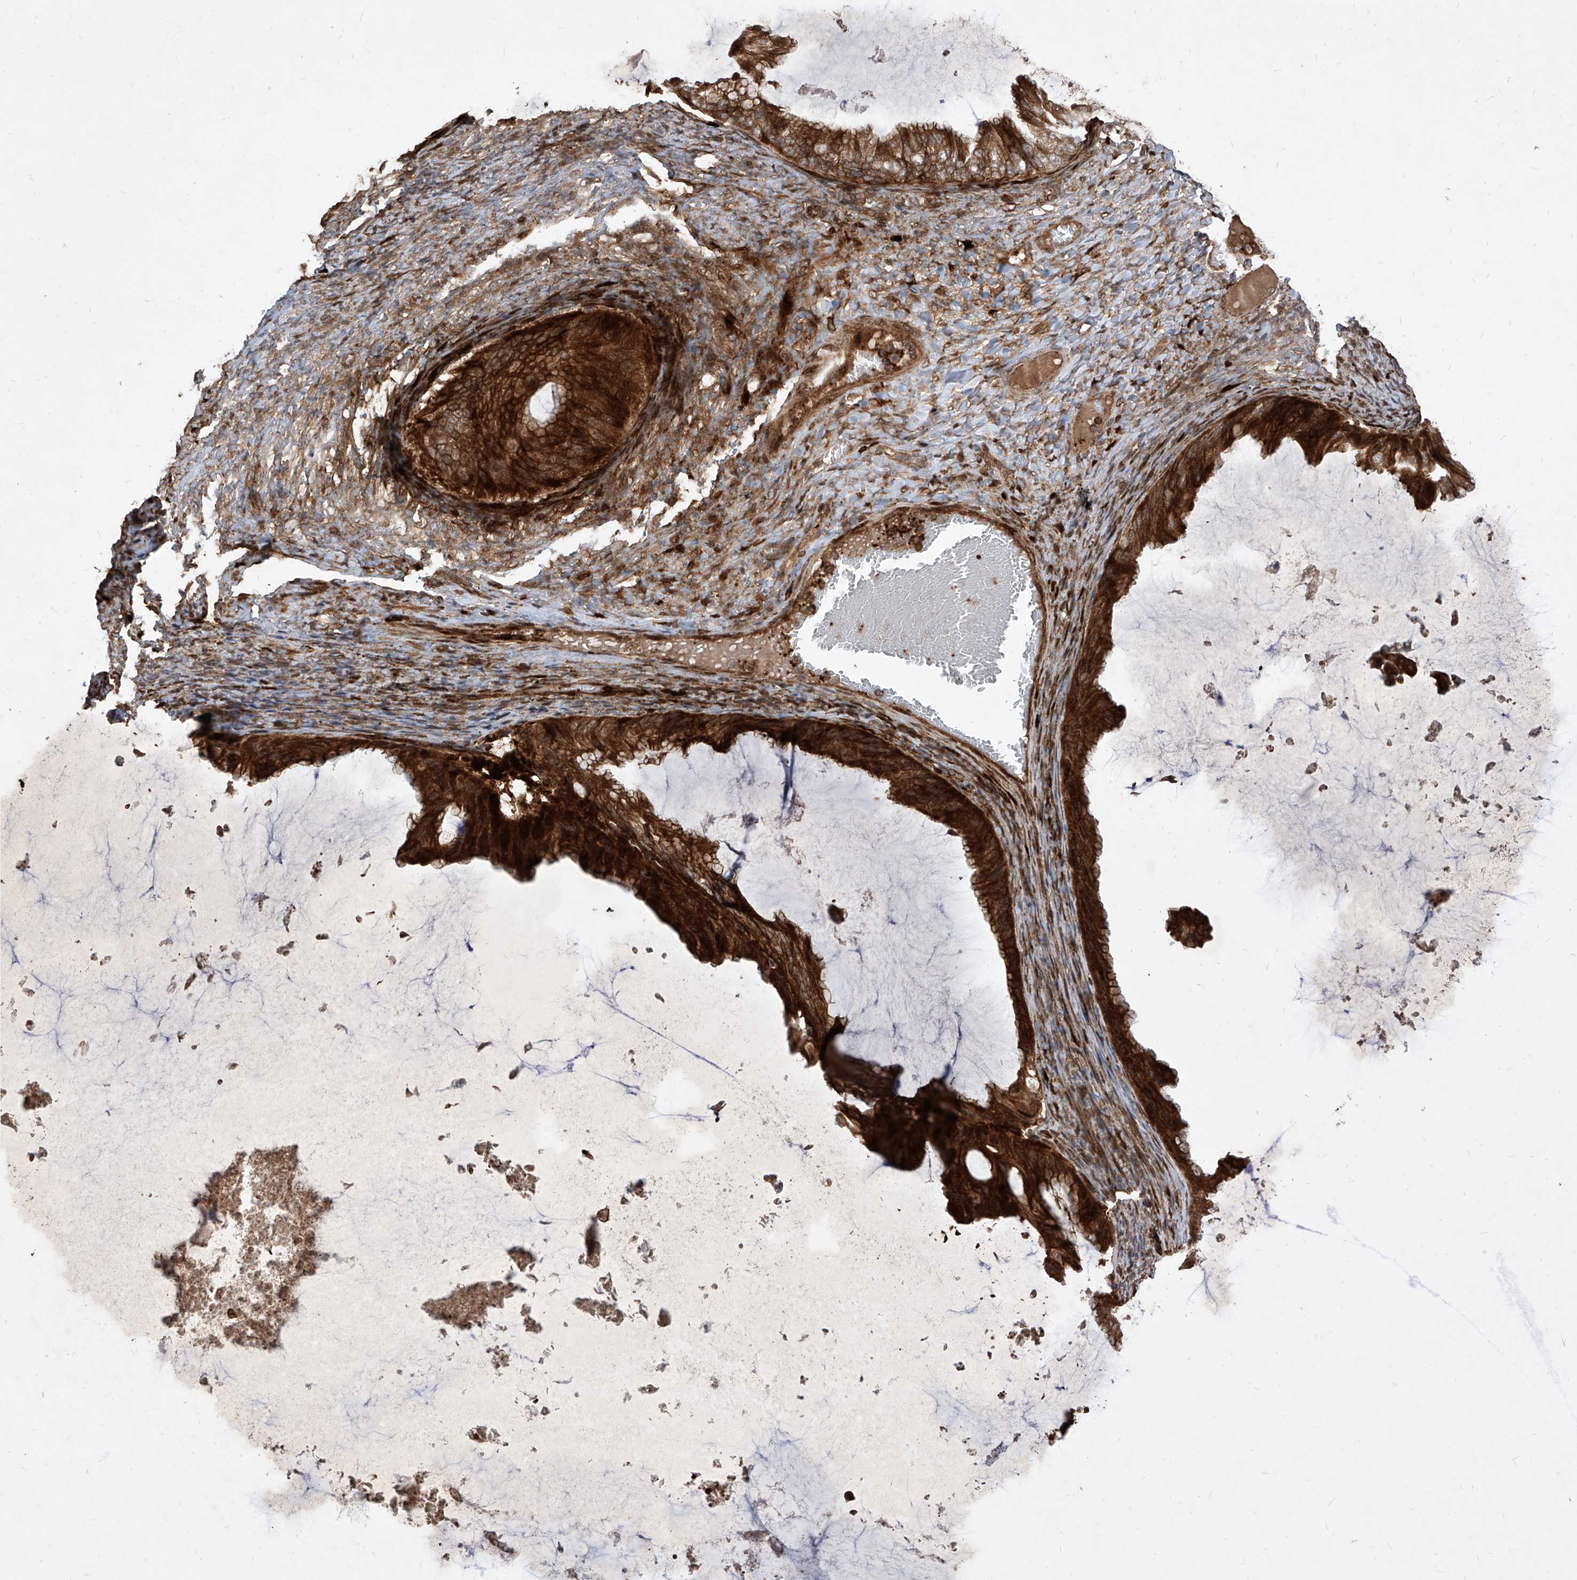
{"staining": {"intensity": "strong", "quantity": ">75%", "location": "cytoplasmic/membranous"}, "tissue": "ovarian cancer", "cell_type": "Tumor cells", "image_type": "cancer", "snomed": [{"axis": "morphology", "description": "Cystadenocarcinoma, mucinous, NOS"}, {"axis": "topography", "description": "Ovary"}], "caption": "Ovarian cancer stained with a brown dye exhibits strong cytoplasmic/membranous positive staining in approximately >75% of tumor cells.", "gene": "MAGED2", "patient": {"sex": "female", "age": 61}}